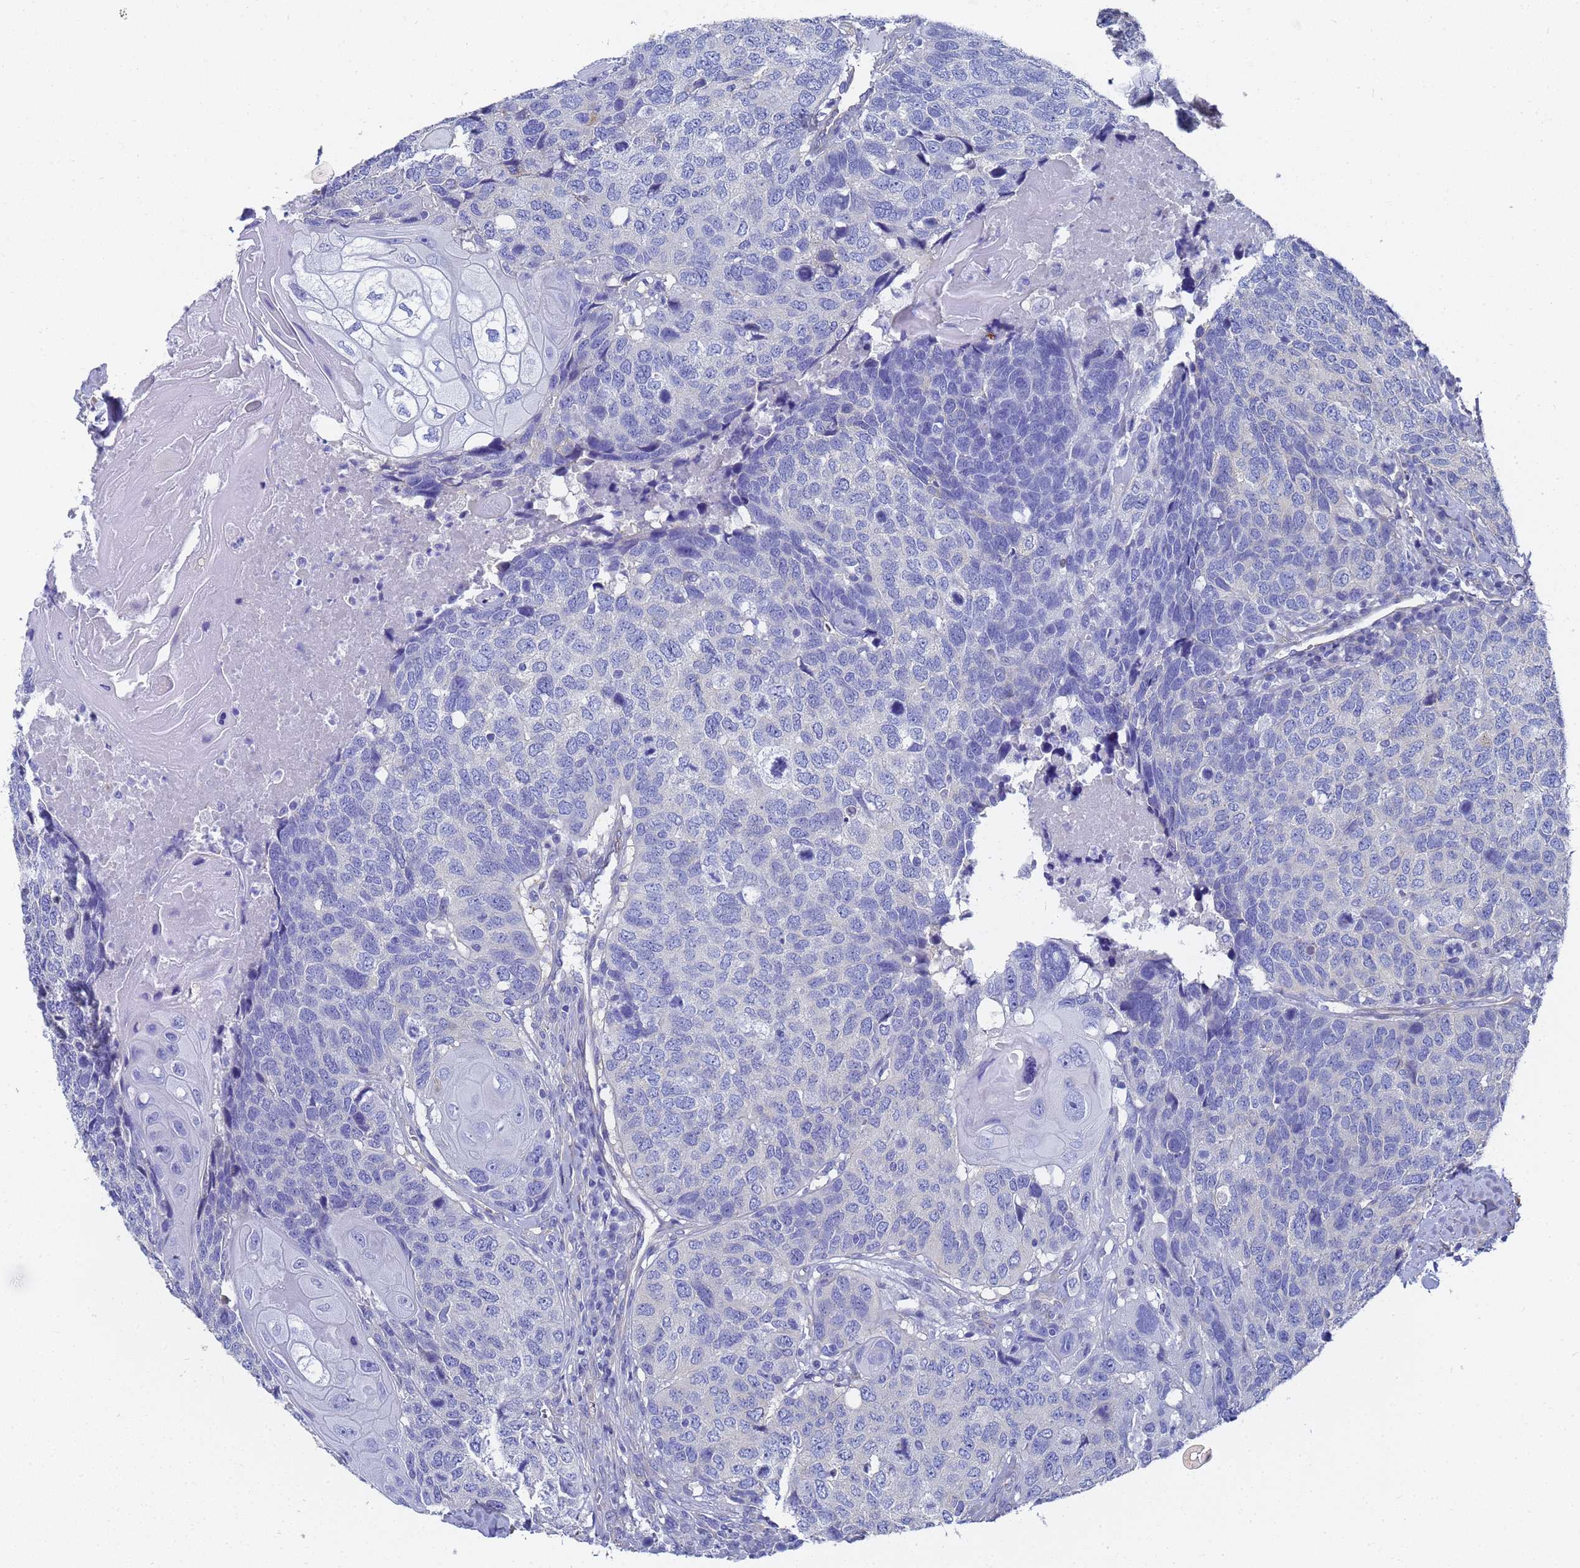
{"staining": {"intensity": "negative", "quantity": "none", "location": "none"}, "tissue": "head and neck cancer", "cell_type": "Tumor cells", "image_type": "cancer", "snomed": [{"axis": "morphology", "description": "Squamous cell carcinoma, NOS"}, {"axis": "topography", "description": "Head-Neck"}], "caption": "Tumor cells show no significant protein positivity in head and neck squamous cell carcinoma.", "gene": "TUBB1", "patient": {"sex": "male", "age": 66}}